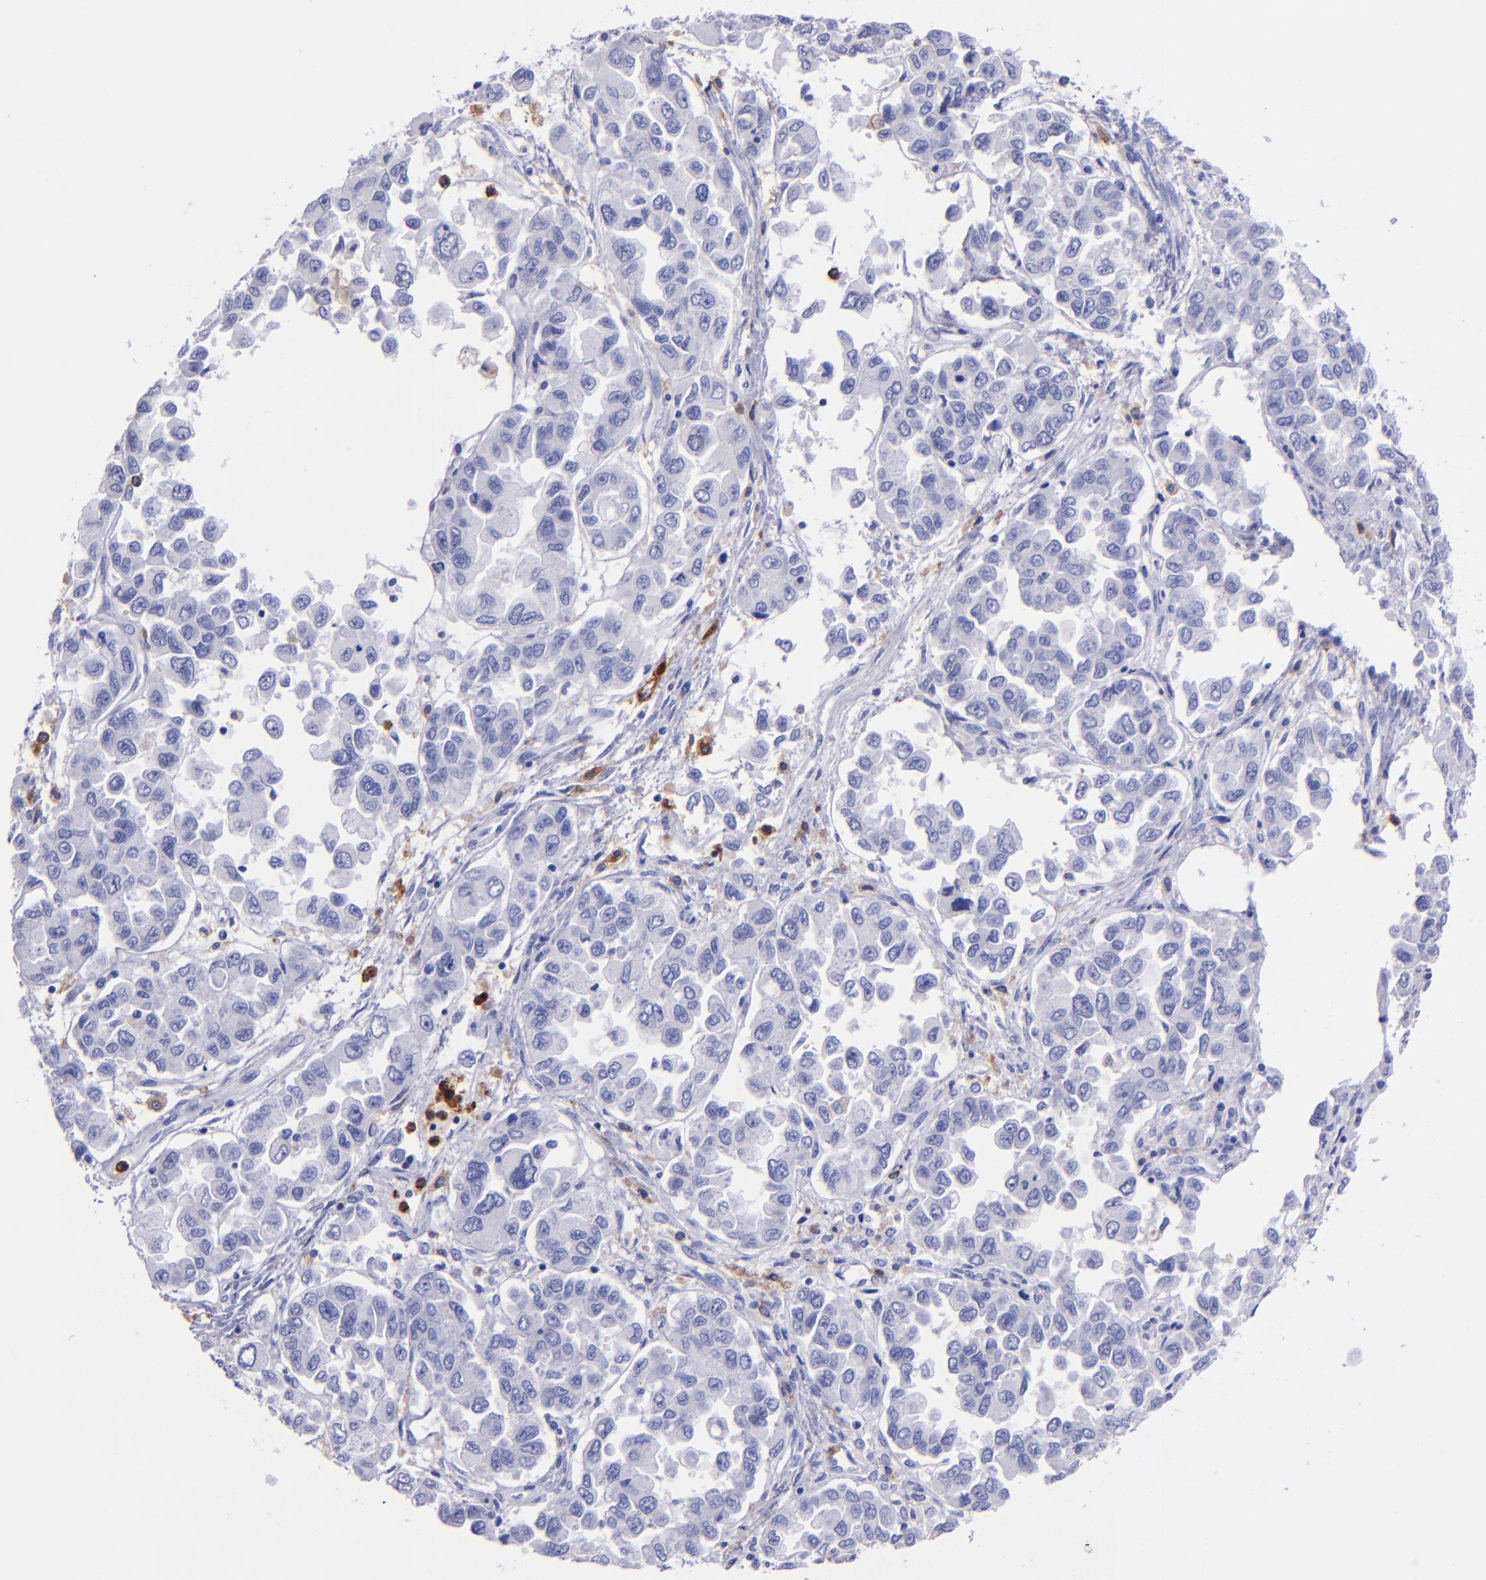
{"staining": {"intensity": "negative", "quantity": "none", "location": "none"}, "tissue": "ovarian cancer", "cell_type": "Tumor cells", "image_type": "cancer", "snomed": [{"axis": "morphology", "description": "Cystadenocarcinoma, serous, NOS"}, {"axis": "topography", "description": "Ovary"}], "caption": "IHC photomicrograph of neoplastic tissue: ovarian cancer stained with DAB (3,3'-diaminobenzidine) reveals no significant protein positivity in tumor cells.", "gene": "CR1", "patient": {"sex": "female", "age": 84}}